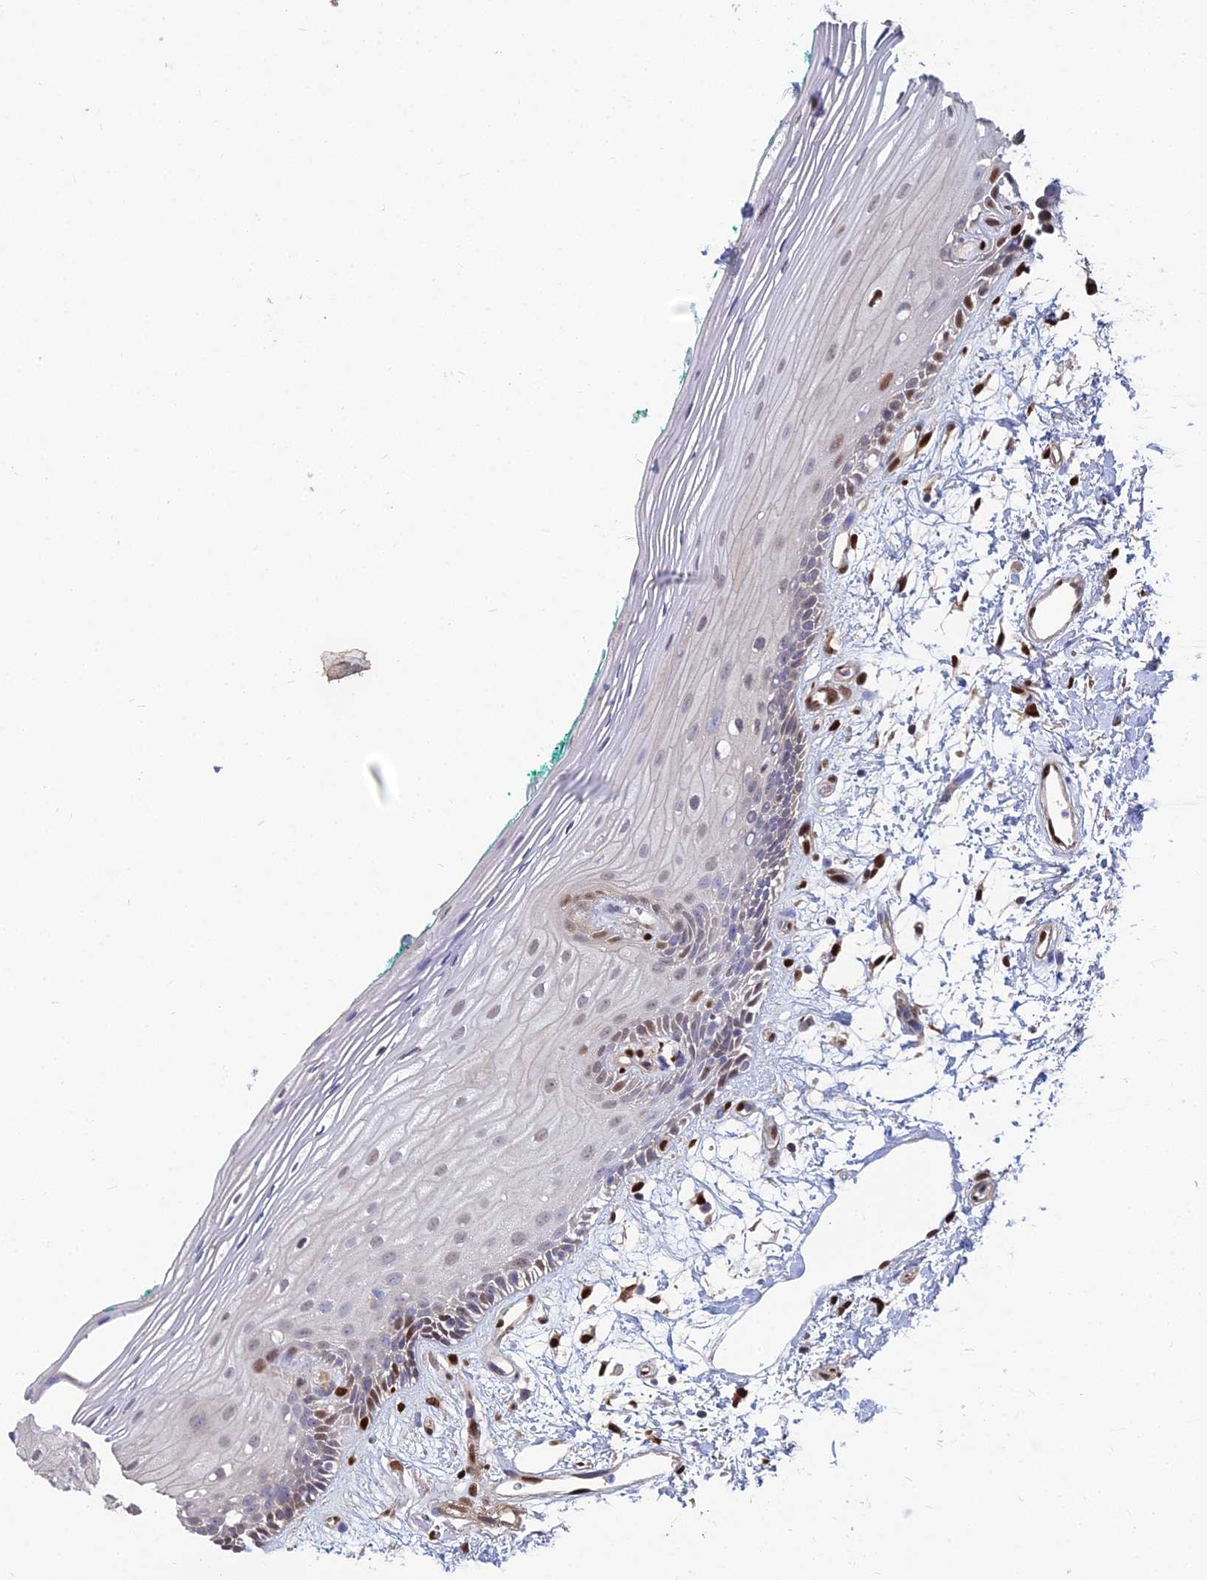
{"staining": {"intensity": "moderate", "quantity": "<25%", "location": "nuclear"}, "tissue": "oral mucosa", "cell_type": "Squamous epithelial cells", "image_type": "normal", "snomed": [{"axis": "morphology", "description": "Normal tissue, NOS"}, {"axis": "topography", "description": "Skeletal muscle"}, {"axis": "topography", "description": "Oral tissue"}, {"axis": "topography", "description": "Peripheral nerve tissue"}], "caption": "Brown immunohistochemical staining in unremarkable human oral mucosa demonstrates moderate nuclear positivity in approximately <25% of squamous epithelial cells.", "gene": "DNPEP", "patient": {"sex": "female", "age": 84}}